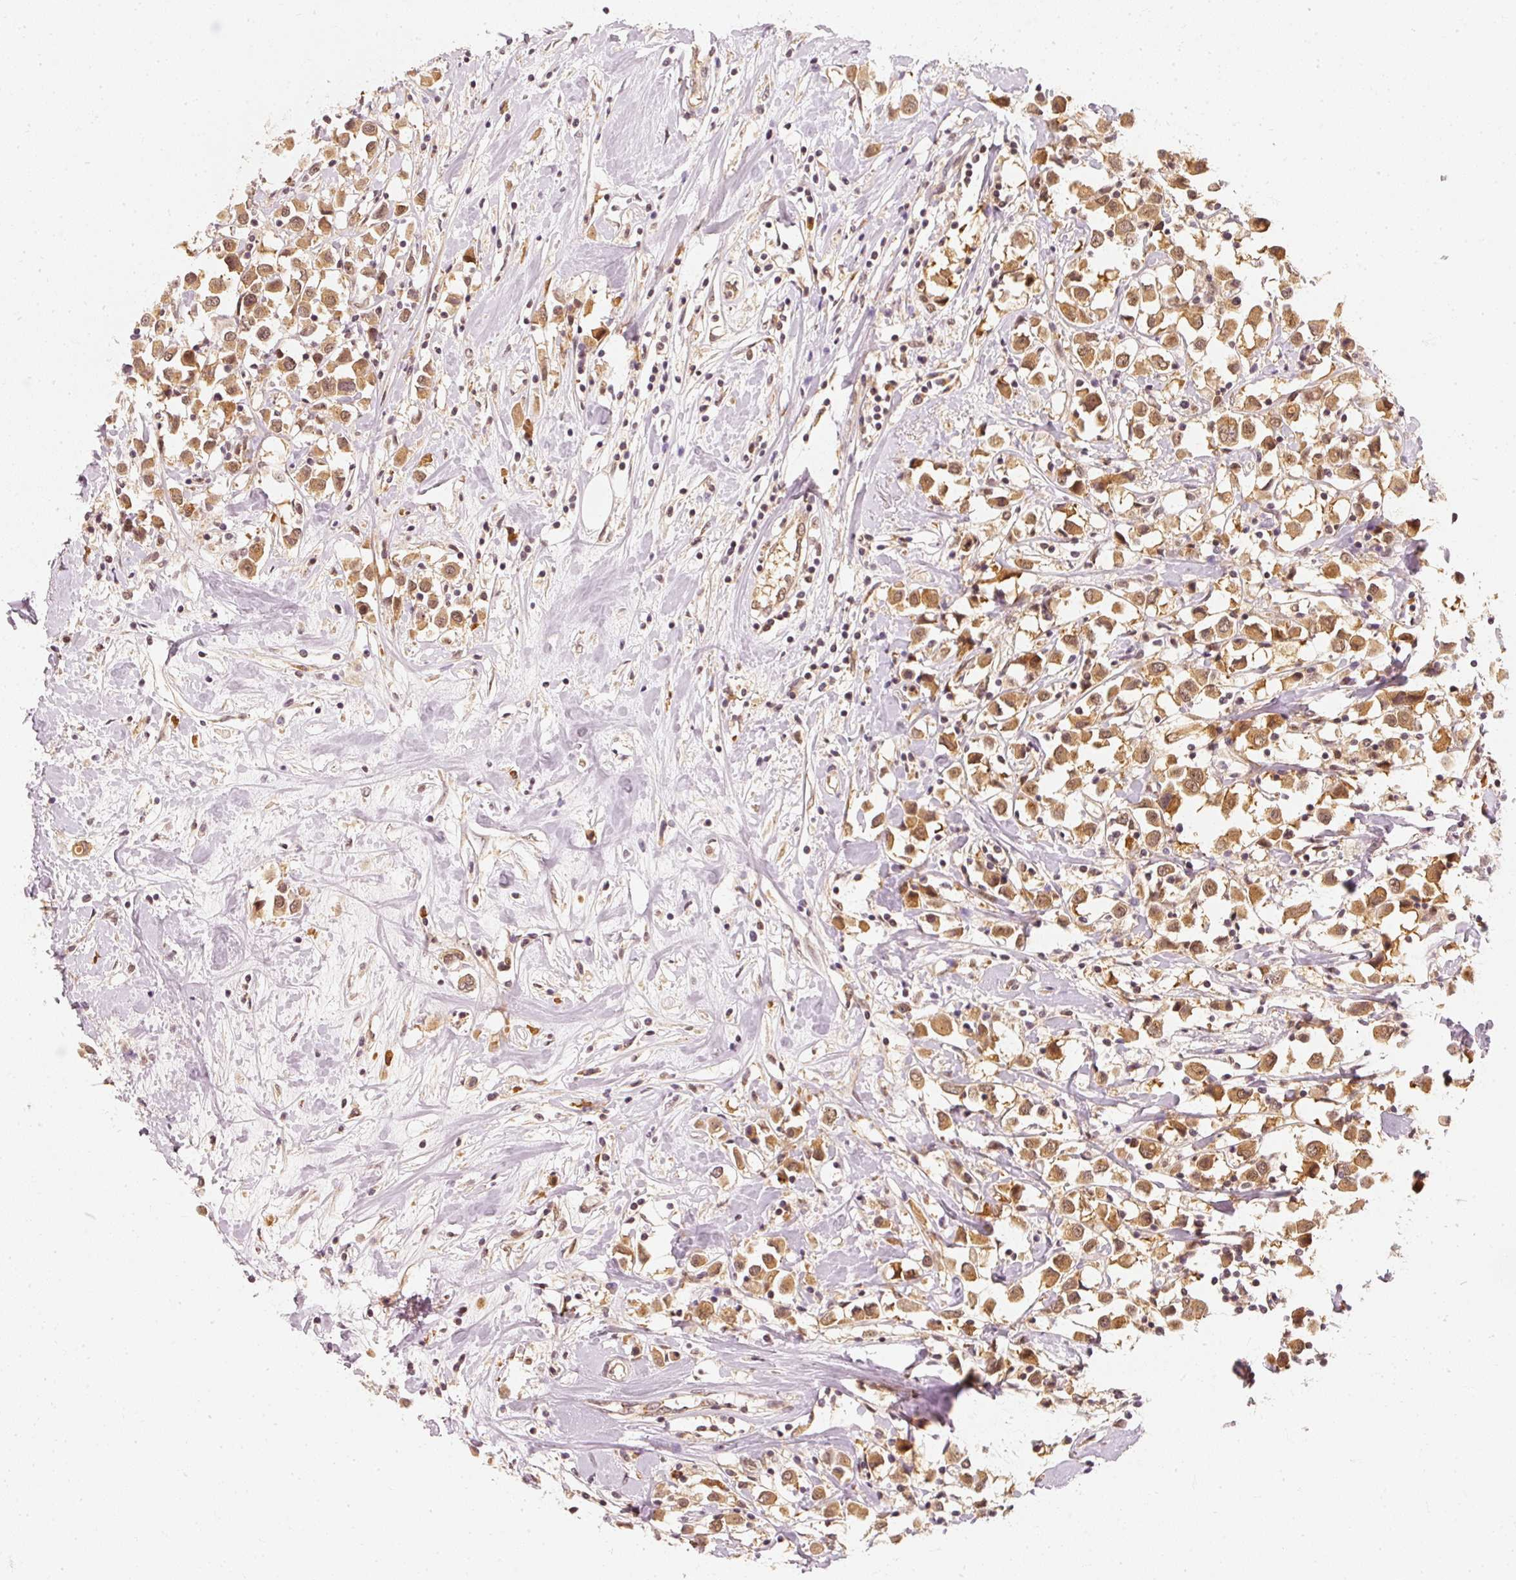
{"staining": {"intensity": "moderate", "quantity": ">75%", "location": "cytoplasmic/membranous"}, "tissue": "breast cancer", "cell_type": "Tumor cells", "image_type": "cancer", "snomed": [{"axis": "morphology", "description": "Duct carcinoma"}, {"axis": "topography", "description": "Breast"}], "caption": "Immunohistochemical staining of human breast cancer (invasive ductal carcinoma) demonstrates medium levels of moderate cytoplasmic/membranous protein staining in approximately >75% of tumor cells.", "gene": "EEF1A2", "patient": {"sex": "female", "age": 61}}